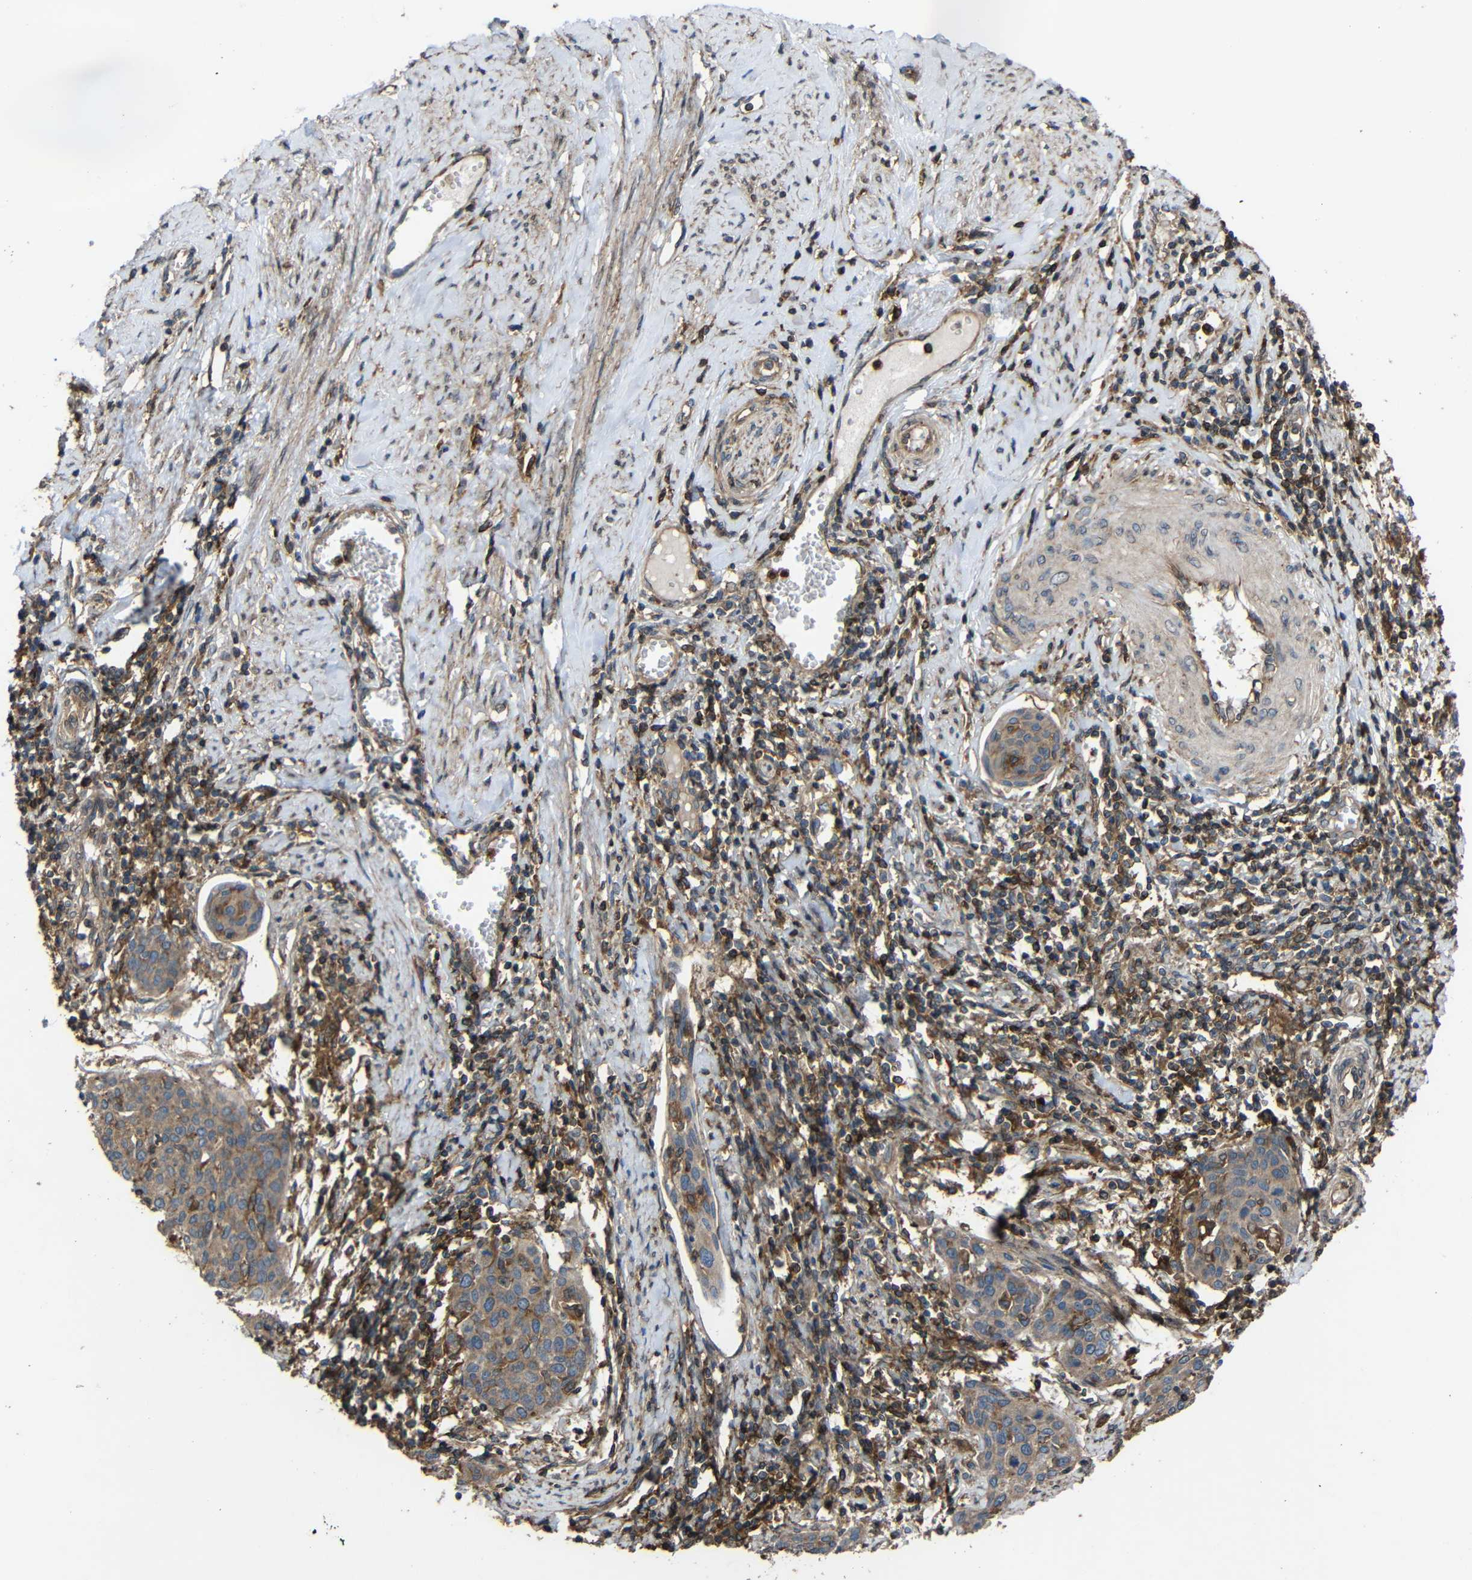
{"staining": {"intensity": "moderate", "quantity": ">75%", "location": "cytoplasmic/membranous"}, "tissue": "cervical cancer", "cell_type": "Tumor cells", "image_type": "cancer", "snomed": [{"axis": "morphology", "description": "Squamous cell carcinoma, NOS"}, {"axis": "topography", "description": "Cervix"}], "caption": "Moderate cytoplasmic/membranous positivity for a protein is identified in about >75% of tumor cells of cervical squamous cell carcinoma using immunohistochemistry (IHC).", "gene": "TREM2", "patient": {"sex": "female", "age": 38}}